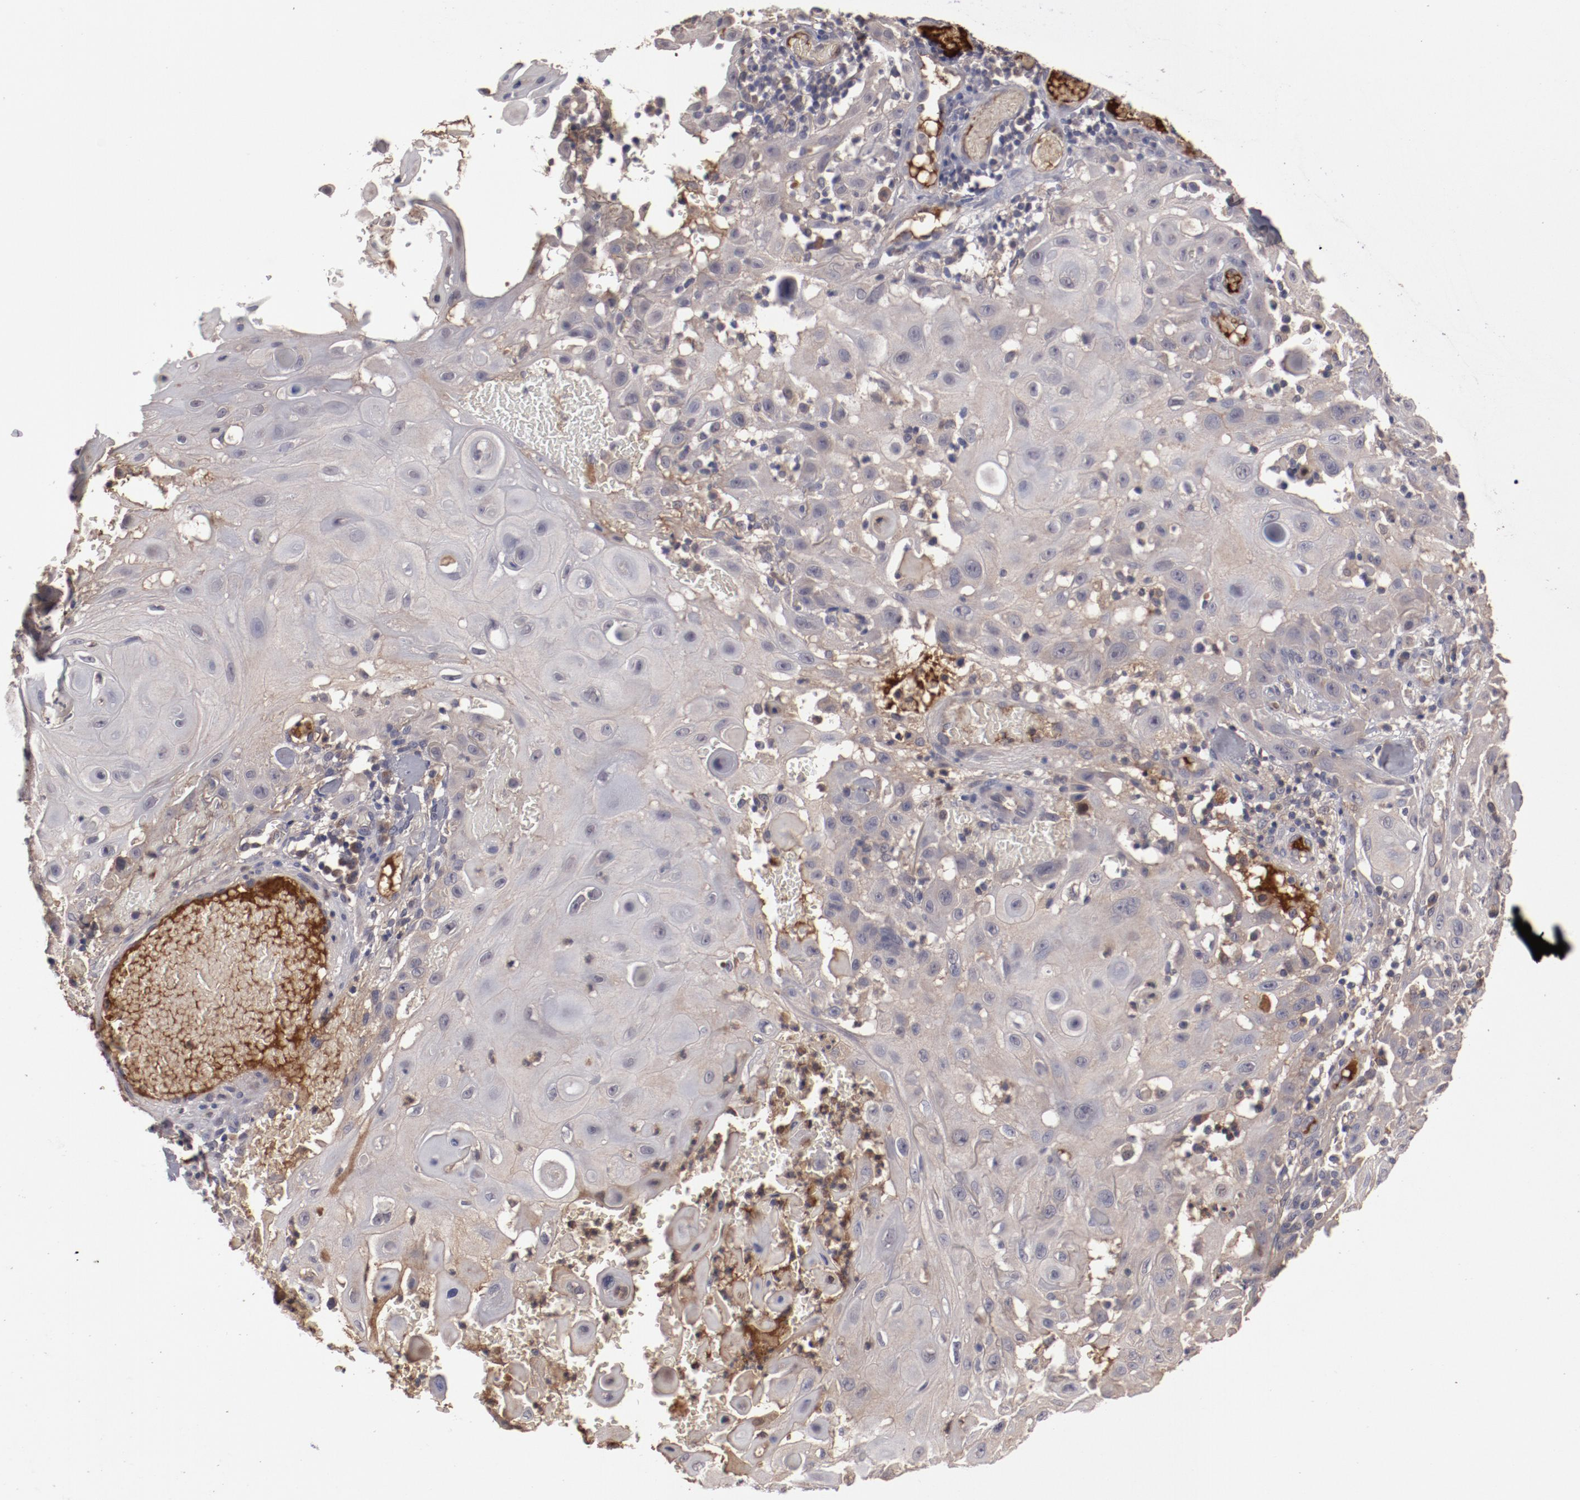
{"staining": {"intensity": "weak", "quantity": "<25%", "location": "cytoplasmic/membranous"}, "tissue": "skin cancer", "cell_type": "Tumor cells", "image_type": "cancer", "snomed": [{"axis": "morphology", "description": "Squamous cell carcinoma, NOS"}, {"axis": "topography", "description": "Skin"}], "caption": "High power microscopy histopathology image of an immunohistochemistry histopathology image of skin cancer, revealing no significant expression in tumor cells. The staining is performed using DAB brown chromogen with nuclei counter-stained in using hematoxylin.", "gene": "CP", "patient": {"sex": "male", "age": 24}}